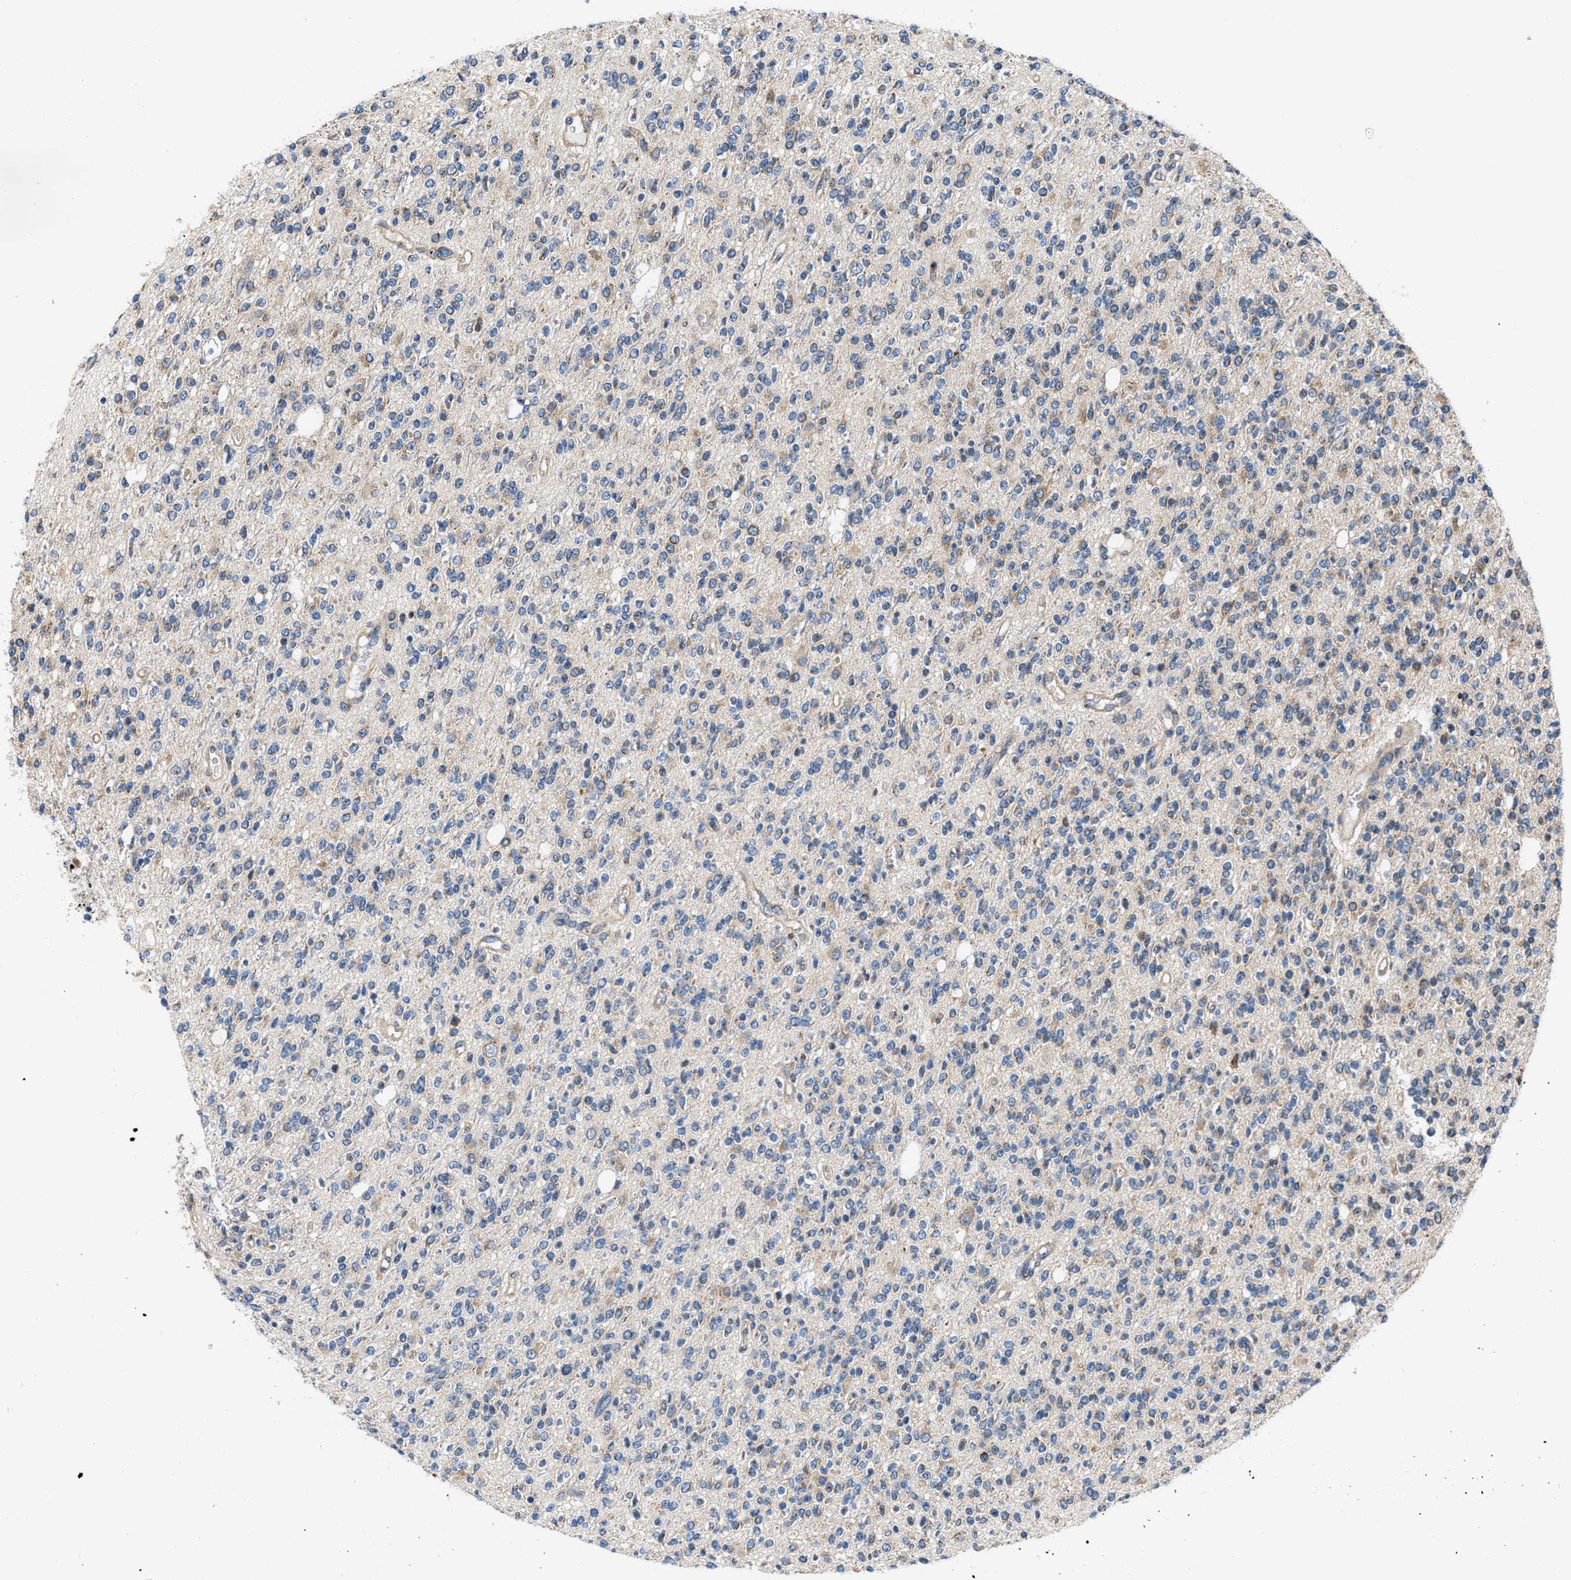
{"staining": {"intensity": "moderate", "quantity": "<25%", "location": "cytoplasmic/membranous"}, "tissue": "glioma", "cell_type": "Tumor cells", "image_type": "cancer", "snomed": [{"axis": "morphology", "description": "Glioma, malignant, High grade"}, {"axis": "topography", "description": "Brain"}], "caption": "Human high-grade glioma (malignant) stained with a brown dye exhibits moderate cytoplasmic/membranous positive expression in approximately <25% of tumor cells.", "gene": "CEP128", "patient": {"sex": "male", "age": 34}}